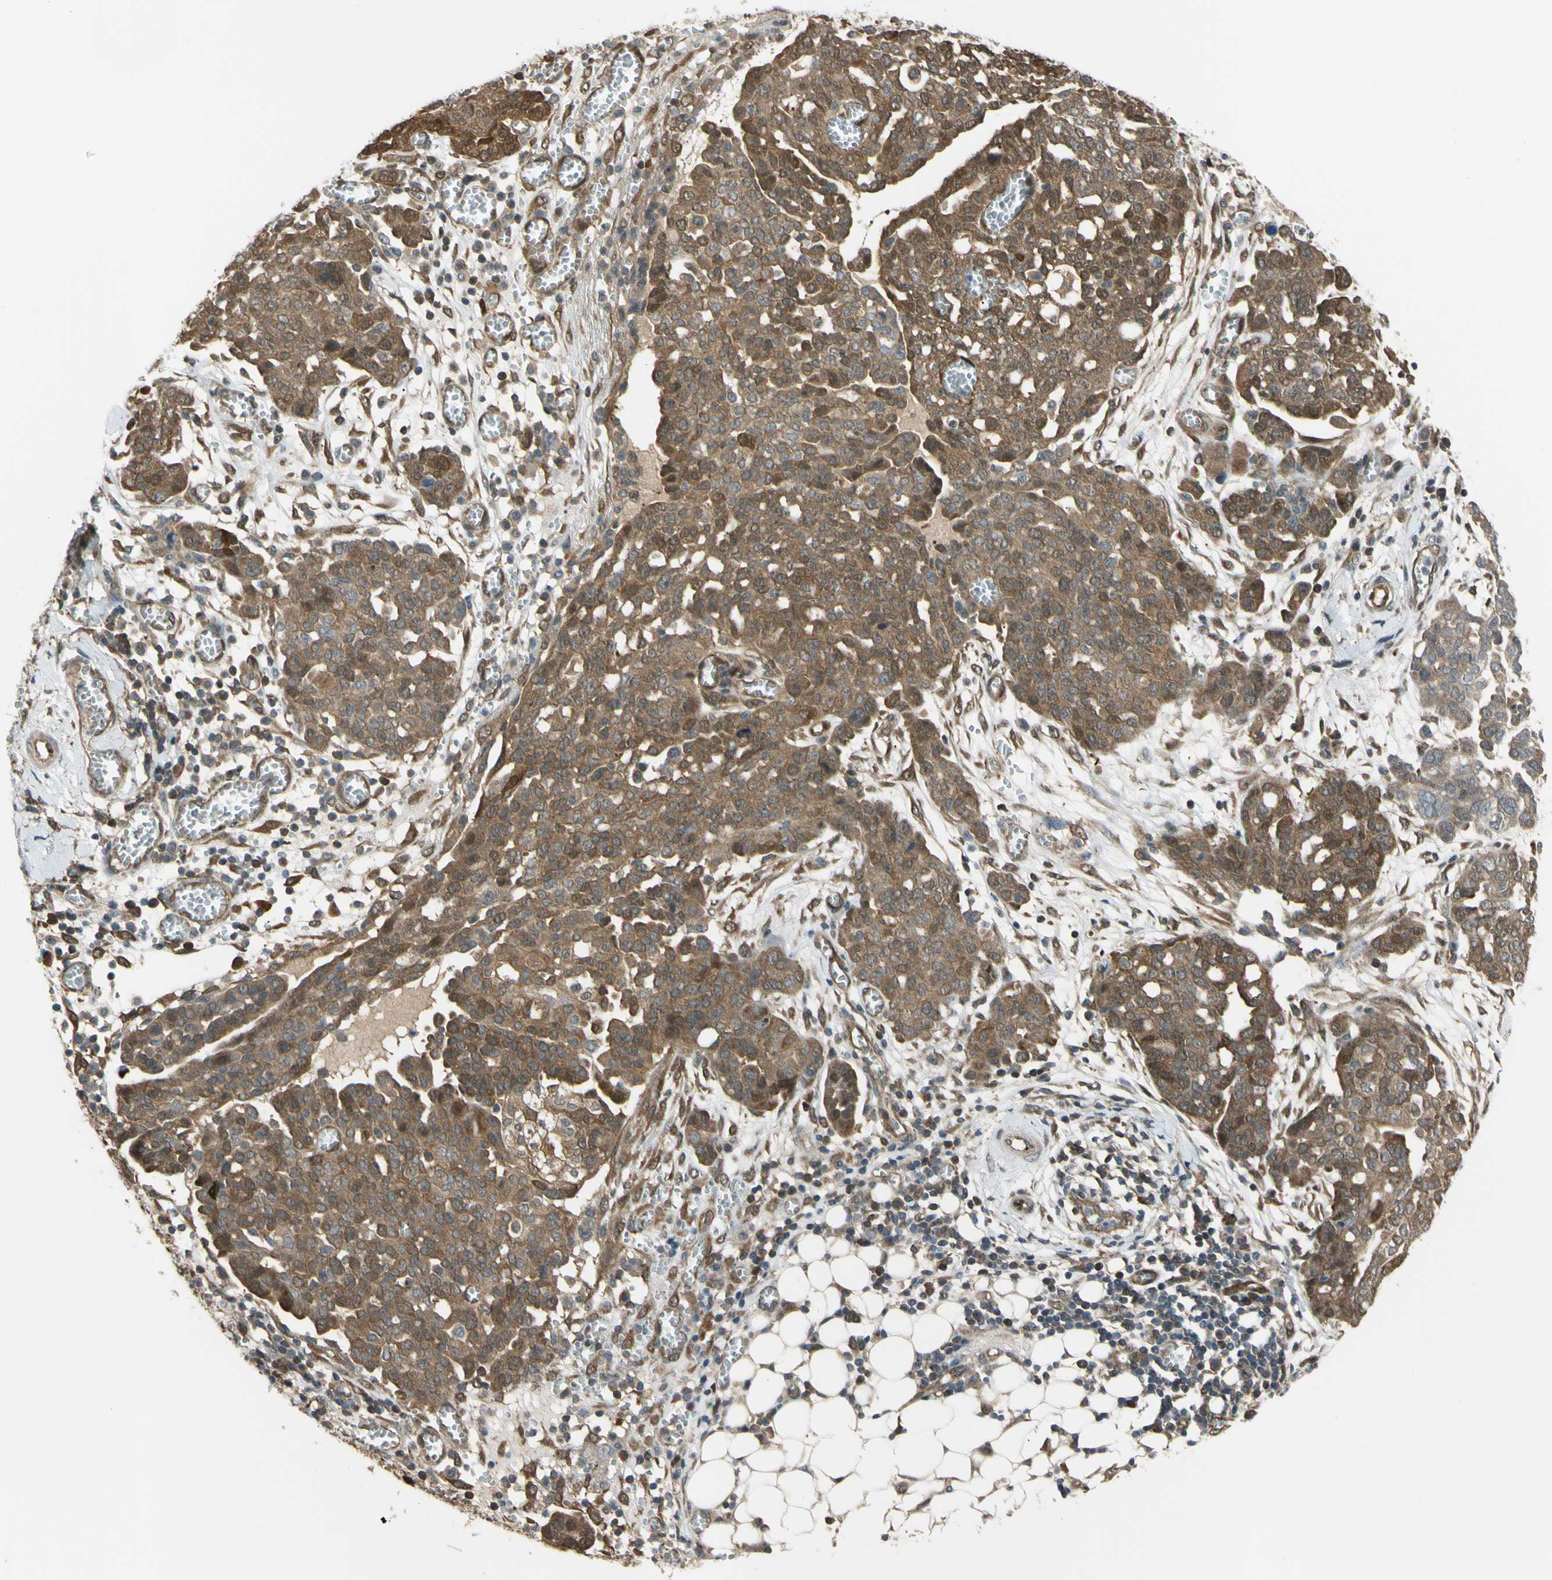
{"staining": {"intensity": "moderate", "quantity": ">75%", "location": "cytoplasmic/membranous"}, "tissue": "ovarian cancer", "cell_type": "Tumor cells", "image_type": "cancer", "snomed": [{"axis": "morphology", "description": "Cystadenocarcinoma, serous, NOS"}, {"axis": "topography", "description": "Soft tissue"}, {"axis": "topography", "description": "Ovary"}], "caption": "DAB (3,3'-diaminobenzidine) immunohistochemical staining of human ovarian serous cystadenocarcinoma reveals moderate cytoplasmic/membranous protein positivity in approximately >75% of tumor cells.", "gene": "YWHAQ", "patient": {"sex": "female", "age": 57}}